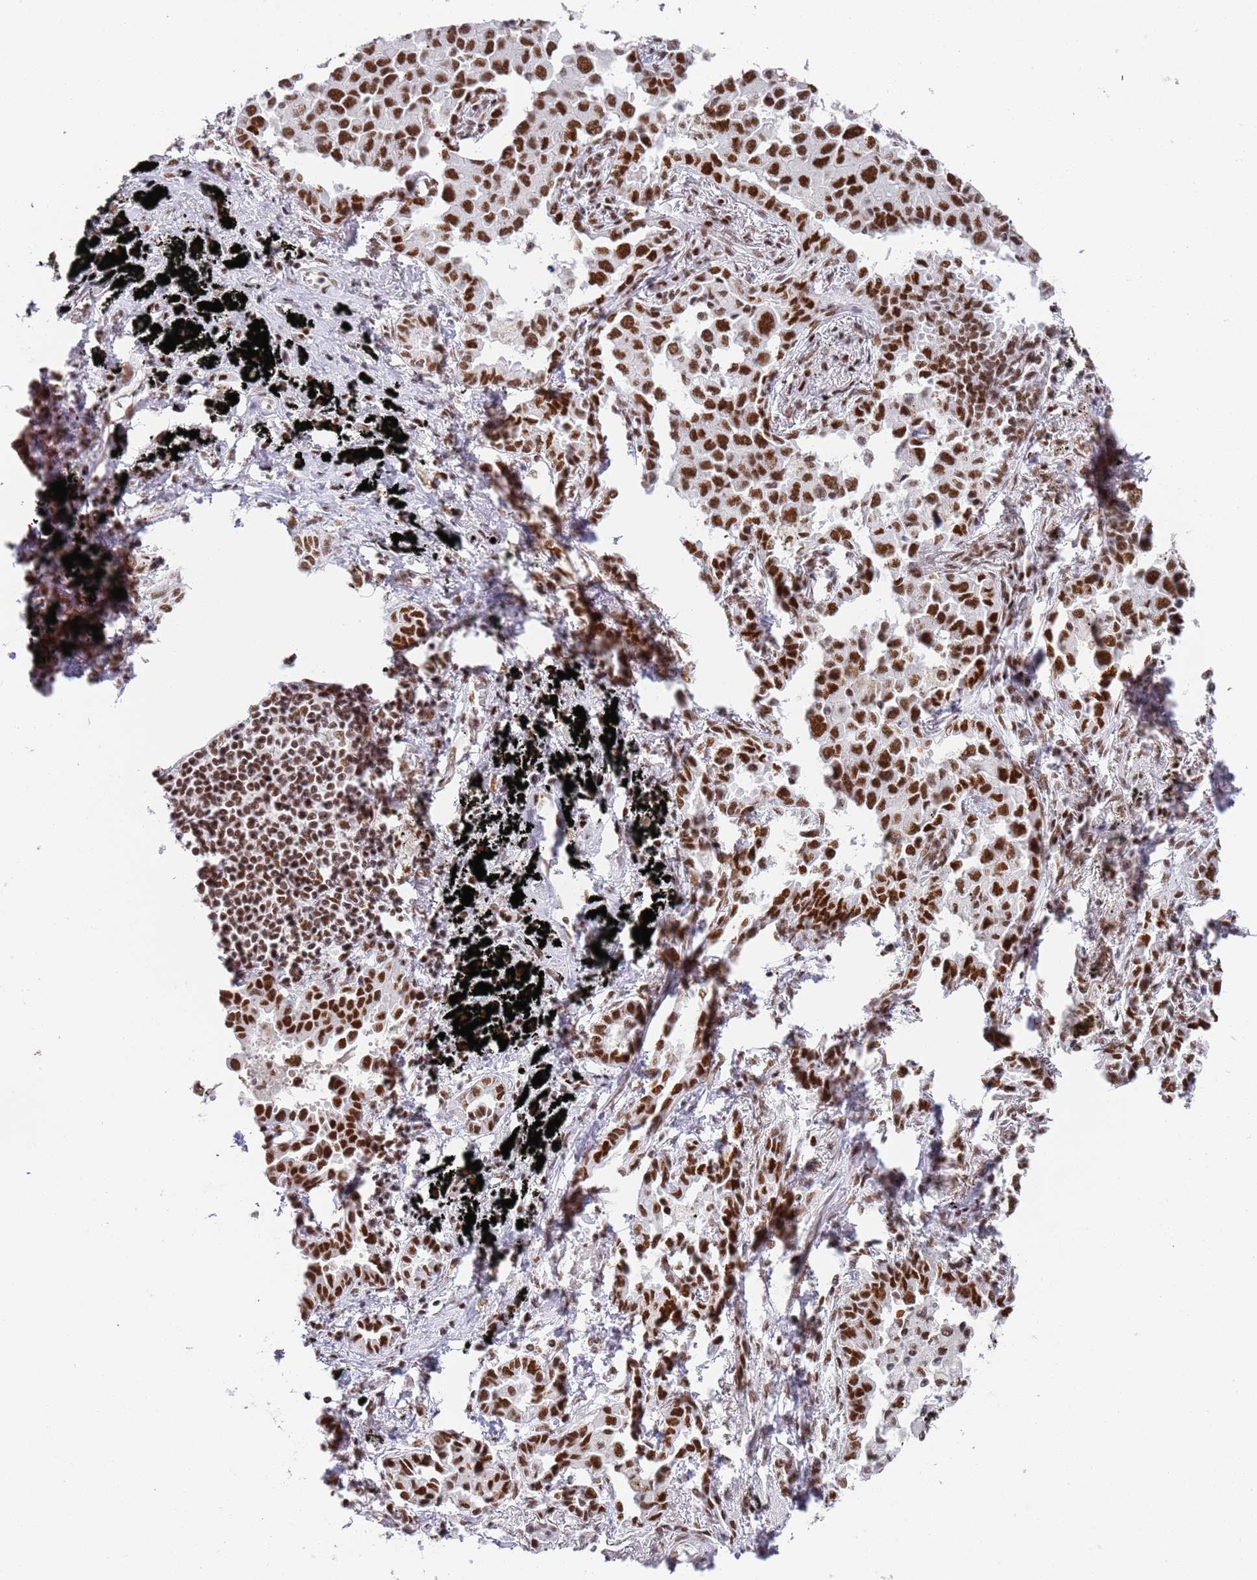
{"staining": {"intensity": "strong", "quantity": ">75%", "location": "nuclear"}, "tissue": "lung cancer", "cell_type": "Tumor cells", "image_type": "cancer", "snomed": [{"axis": "morphology", "description": "Adenocarcinoma, NOS"}, {"axis": "topography", "description": "Lung"}], "caption": "Lung adenocarcinoma stained with a protein marker demonstrates strong staining in tumor cells.", "gene": "AKAP8L", "patient": {"sex": "male", "age": 67}}